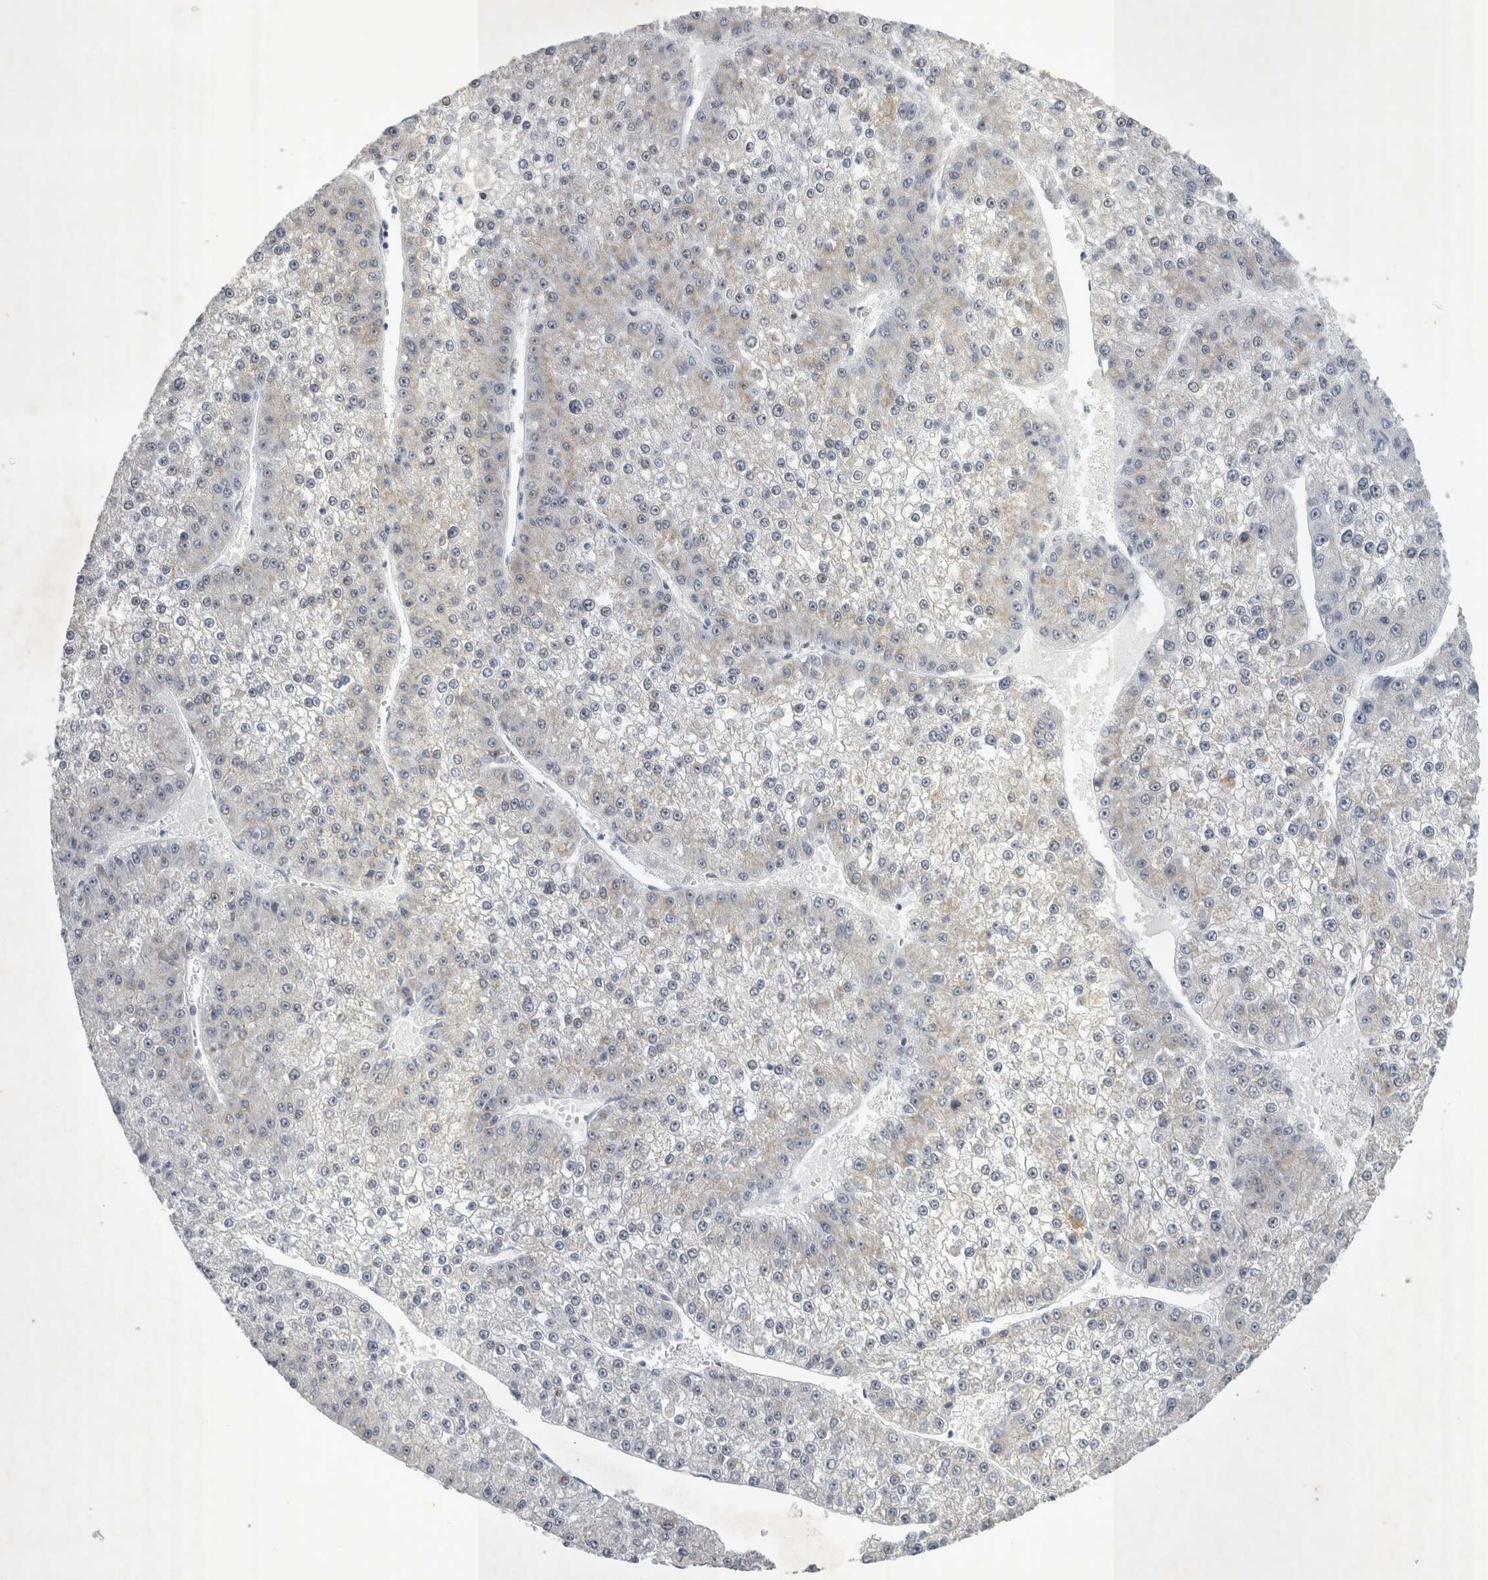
{"staining": {"intensity": "weak", "quantity": "<25%", "location": "cytoplasmic/membranous"}, "tissue": "liver cancer", "cell_type": "Tumor cells", "image_type": "cancer", "snomed": [{"axis": "morphology", "description": "Carcinoma, Hepatocellular, NOS"}, {"axis": "topography", "description": "Liver"}], "caption": "The immunohistochemistry image has no significant expression in tumor cells of hepatocellular carcinoma (liver) tissue. (DAB immunohistochemistry, high magnification).", "gene": "FXYD7", "patient": {"sex": "female", "age": 73}}